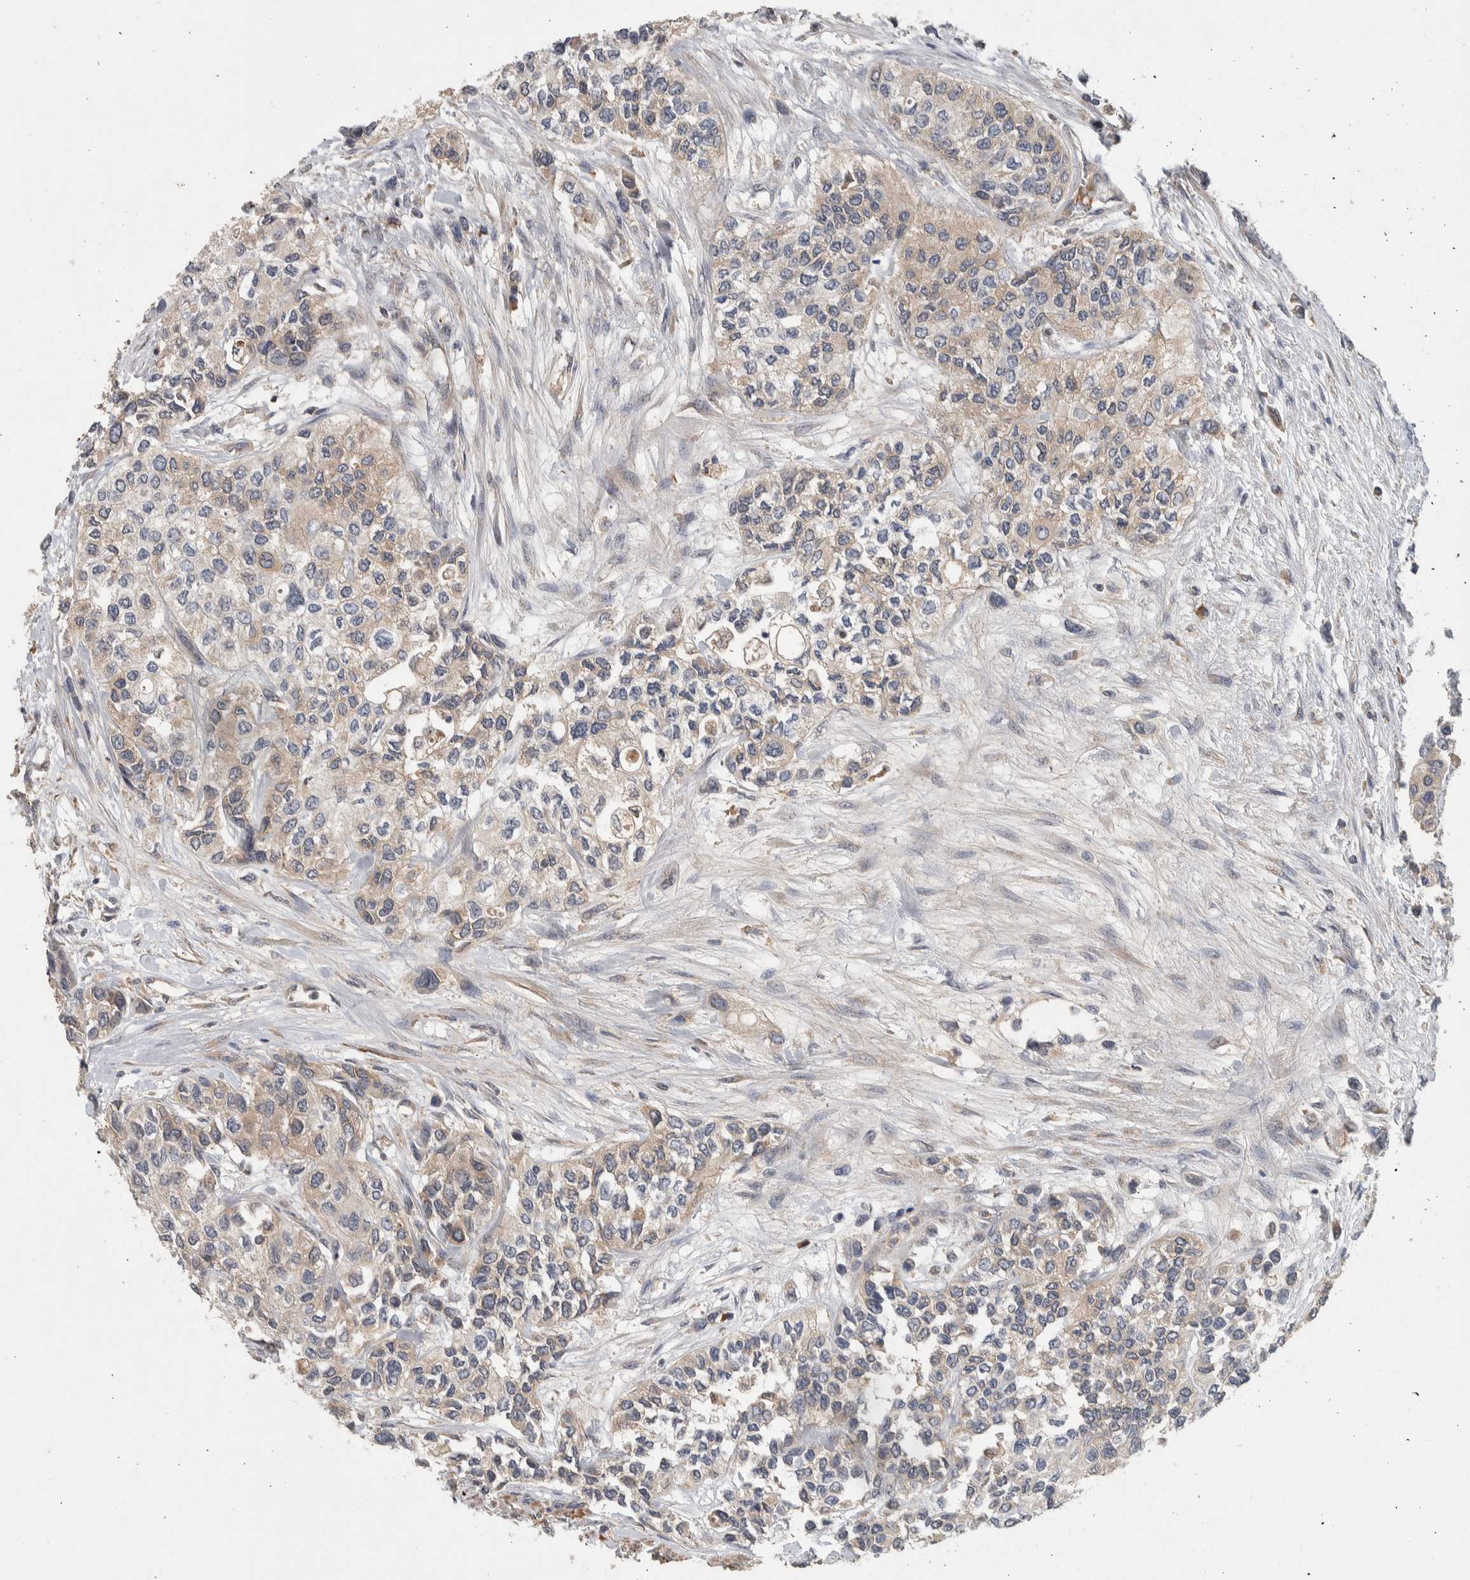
{"staining": {"intensity": "weak", "quantity": "<25%", "location": "cytoplasmic/membranous"}, "tissue": "urothelial cancer", "cell_type": "Tumor cells", "image_type": "cancer", "snomed": [{"axis": "morphology", "description": "Urothelial carcinoma, High grade"}, {"axis": "topography", "description": "Urinary bladder"}], "caption": "Image shows no significant protein staining in tumor cells of urothelial cancer.", "gene": "CHRM3", "patient": {"sex": "female", "age": 56}}